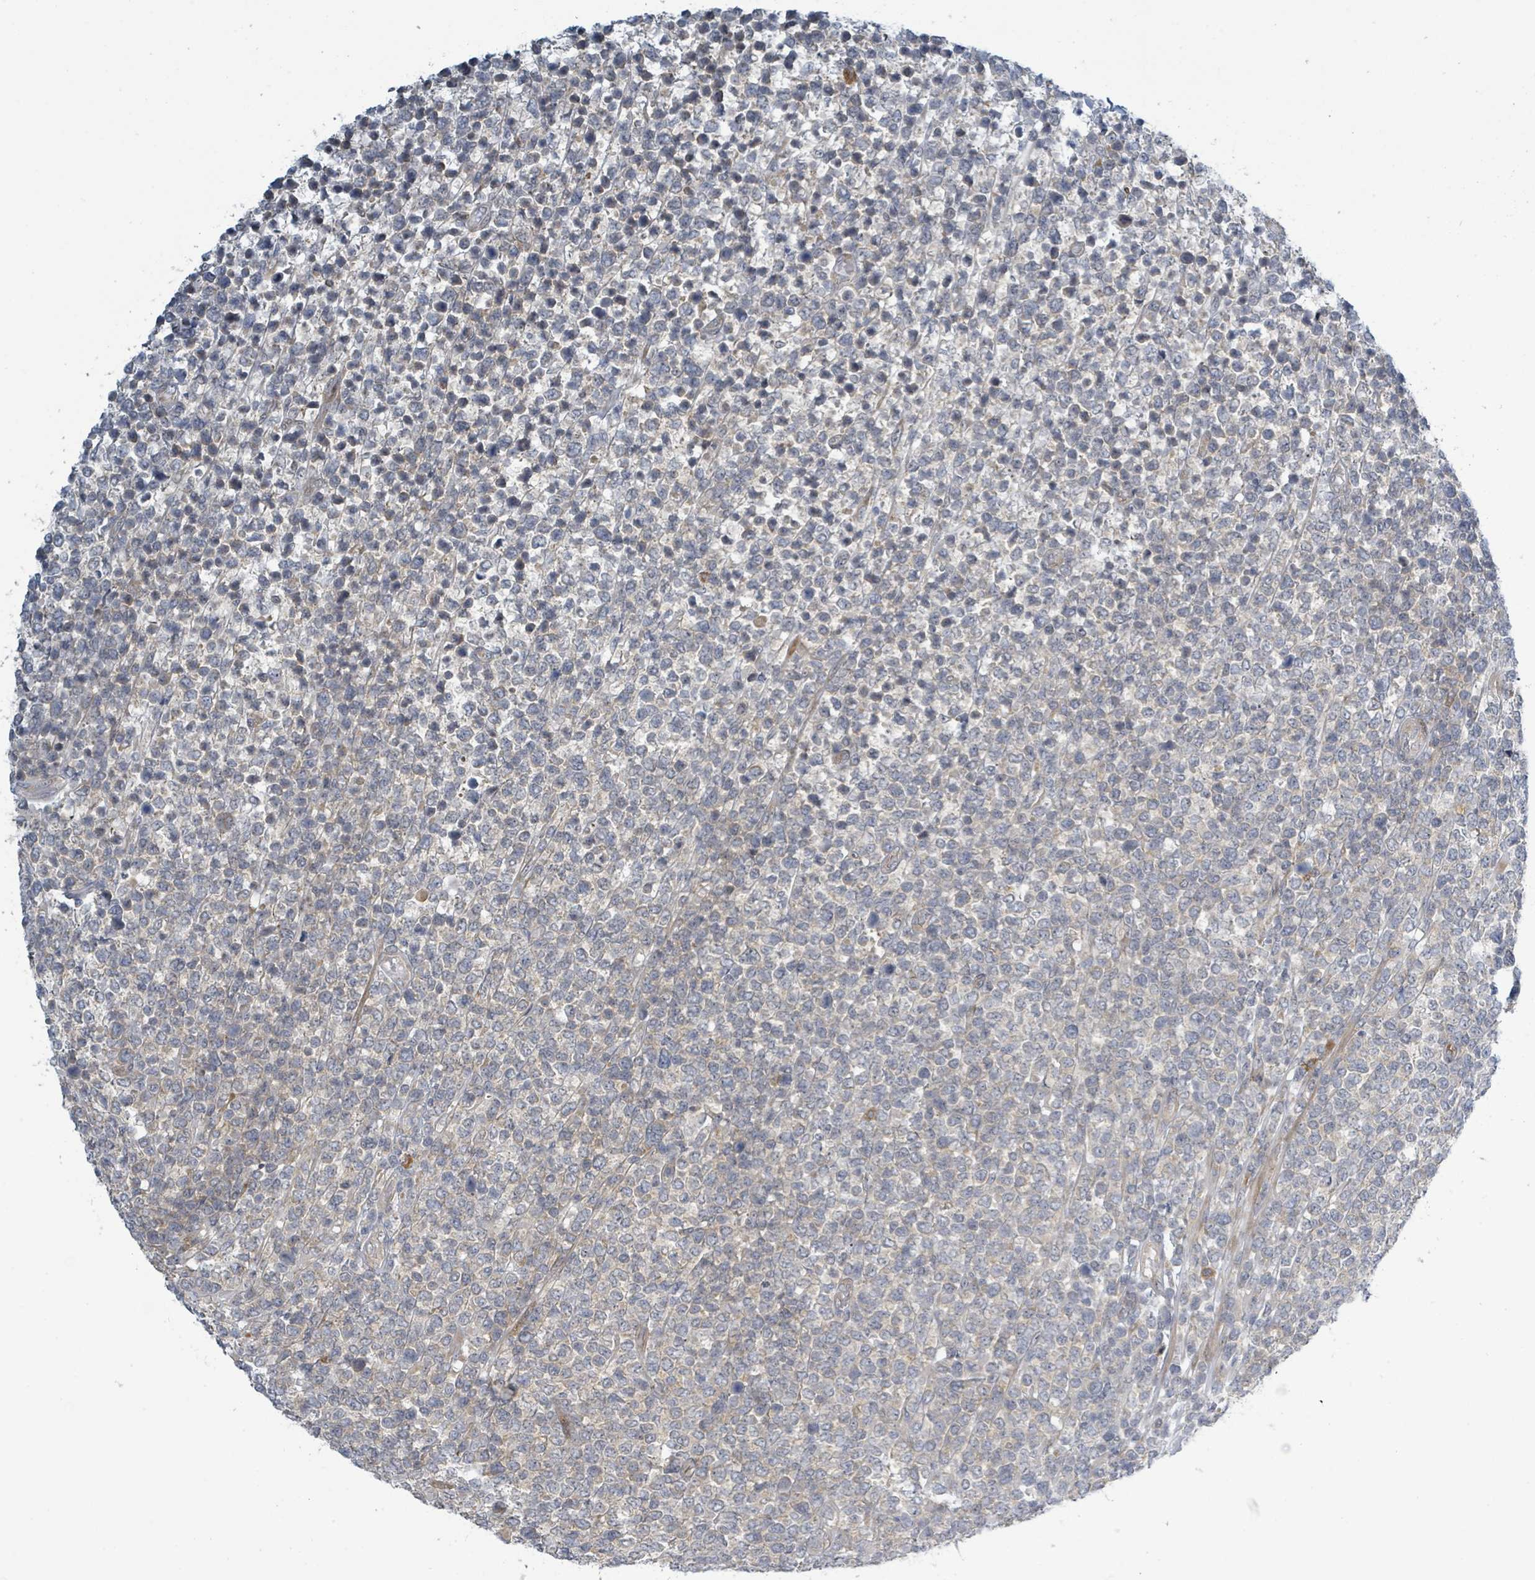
{"staining": {"intensity": "negative", "quantity": "none", "location": "none"}, "tissue": "lymphoma", "cell_type": "Tumor cells", "image_type": "cancer", "snomed": [{"axis": "morphology", "description": "Malignant lymphoma, non-Hodgkin's type, High grade"}, {"axis": "topography", "description": "Soft tissue"}], "caption": "Tumor cells show no significant expression in malignant lymphoma, non-Hodgkin's type (high-grade).", "gene": "RPL32", "patient": {"sex": "female", "age": 56}}